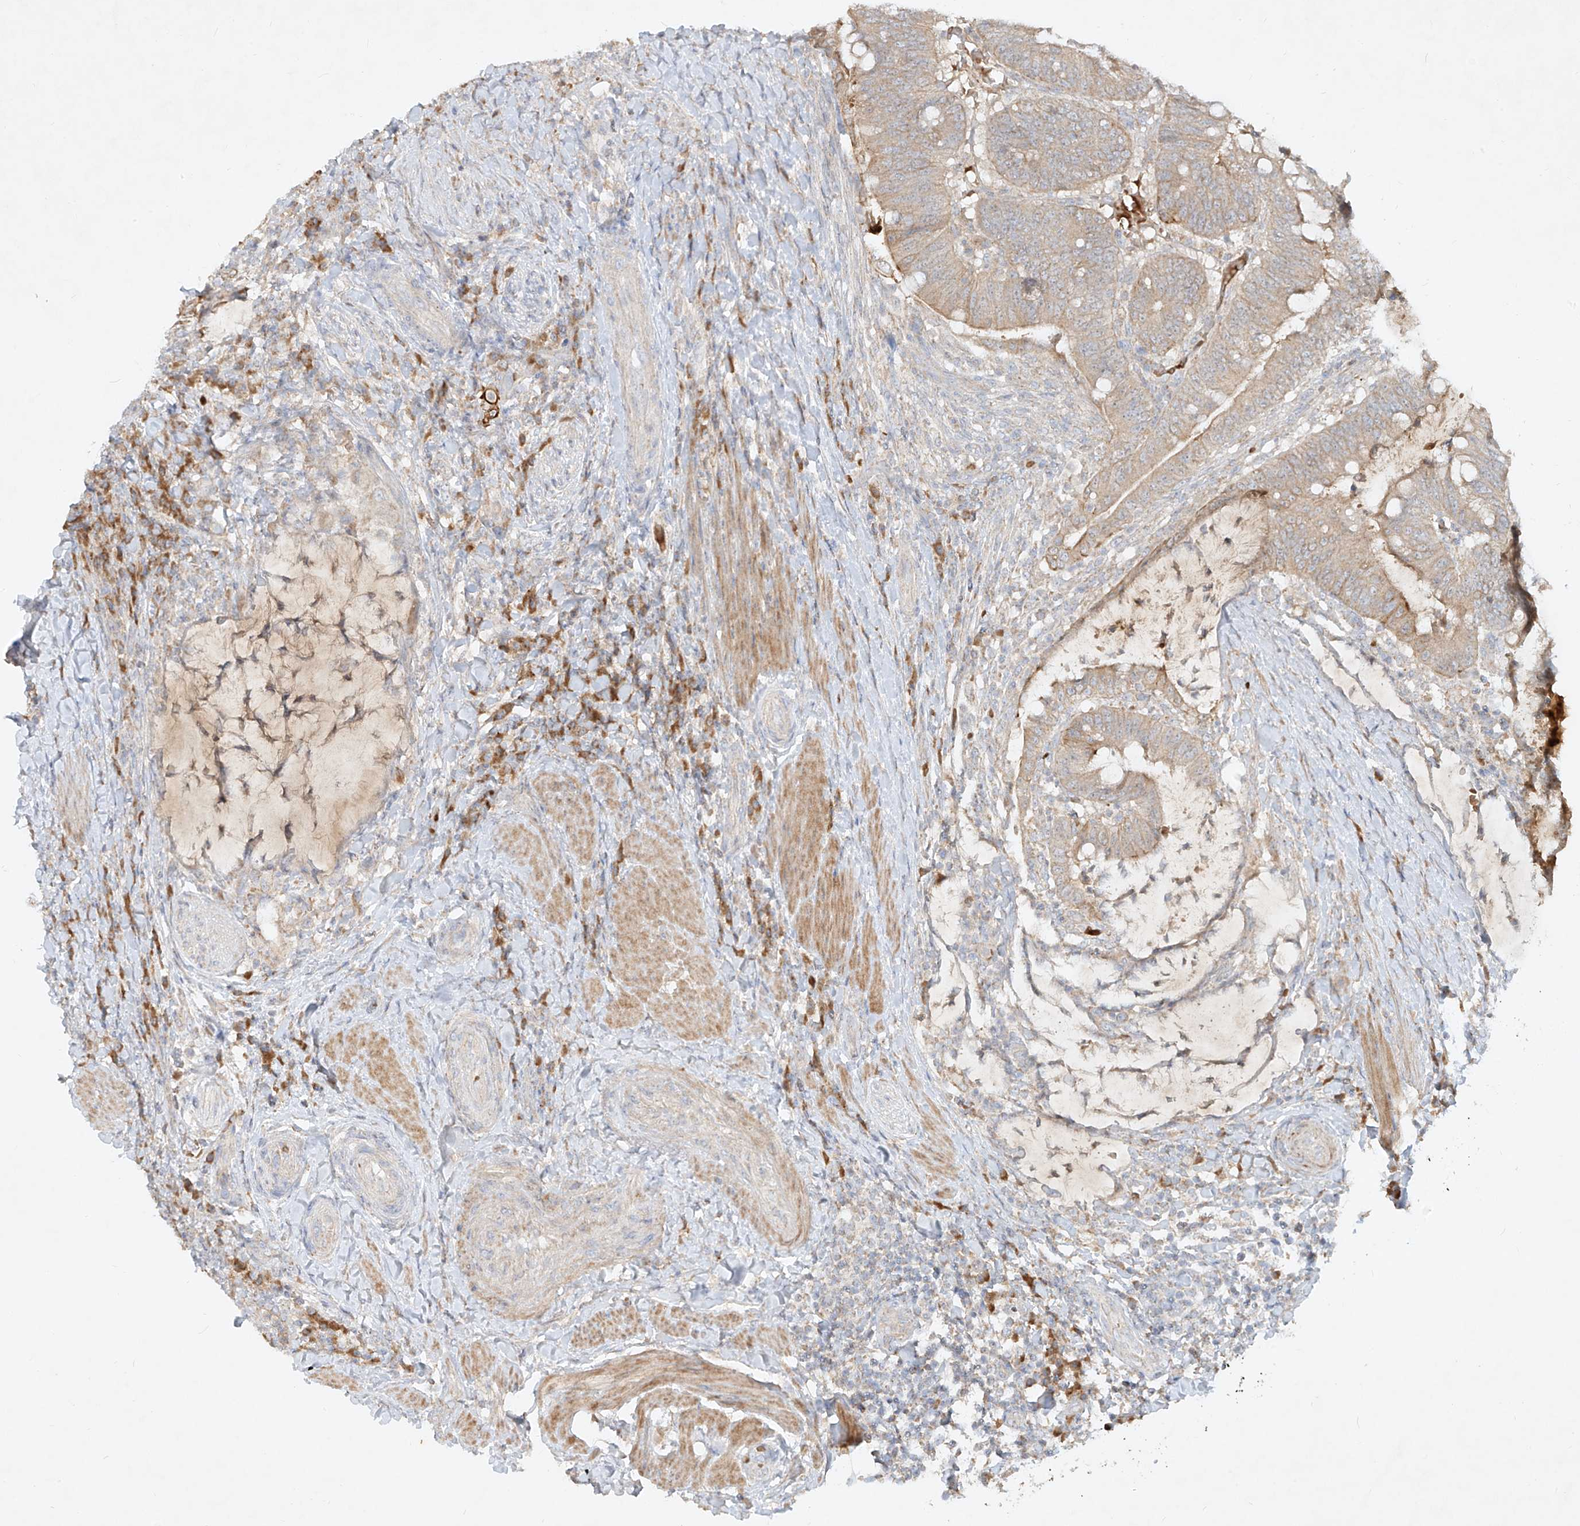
{"staining": {"intensity": "strong", "quantity": "<25%", "location": "cytoplasmic/membranous"}, "tissue": "colorectal cancer", "cell_type": "Tumor cells", "image_type": "cancer", "snomed": [{"axis": "morphology", "description": "Adenocarcinoma, NOS"}, {"axis": "topography", "description": "Colon"}], "caption": "Brown immunohistochemical staining in human colorectal cancer displays strong cytoplasmic/membranous staining in approximately <25% of tumor cells.", "gene": "KPNA7", "patient": {"sex": "female", "age": 66}}